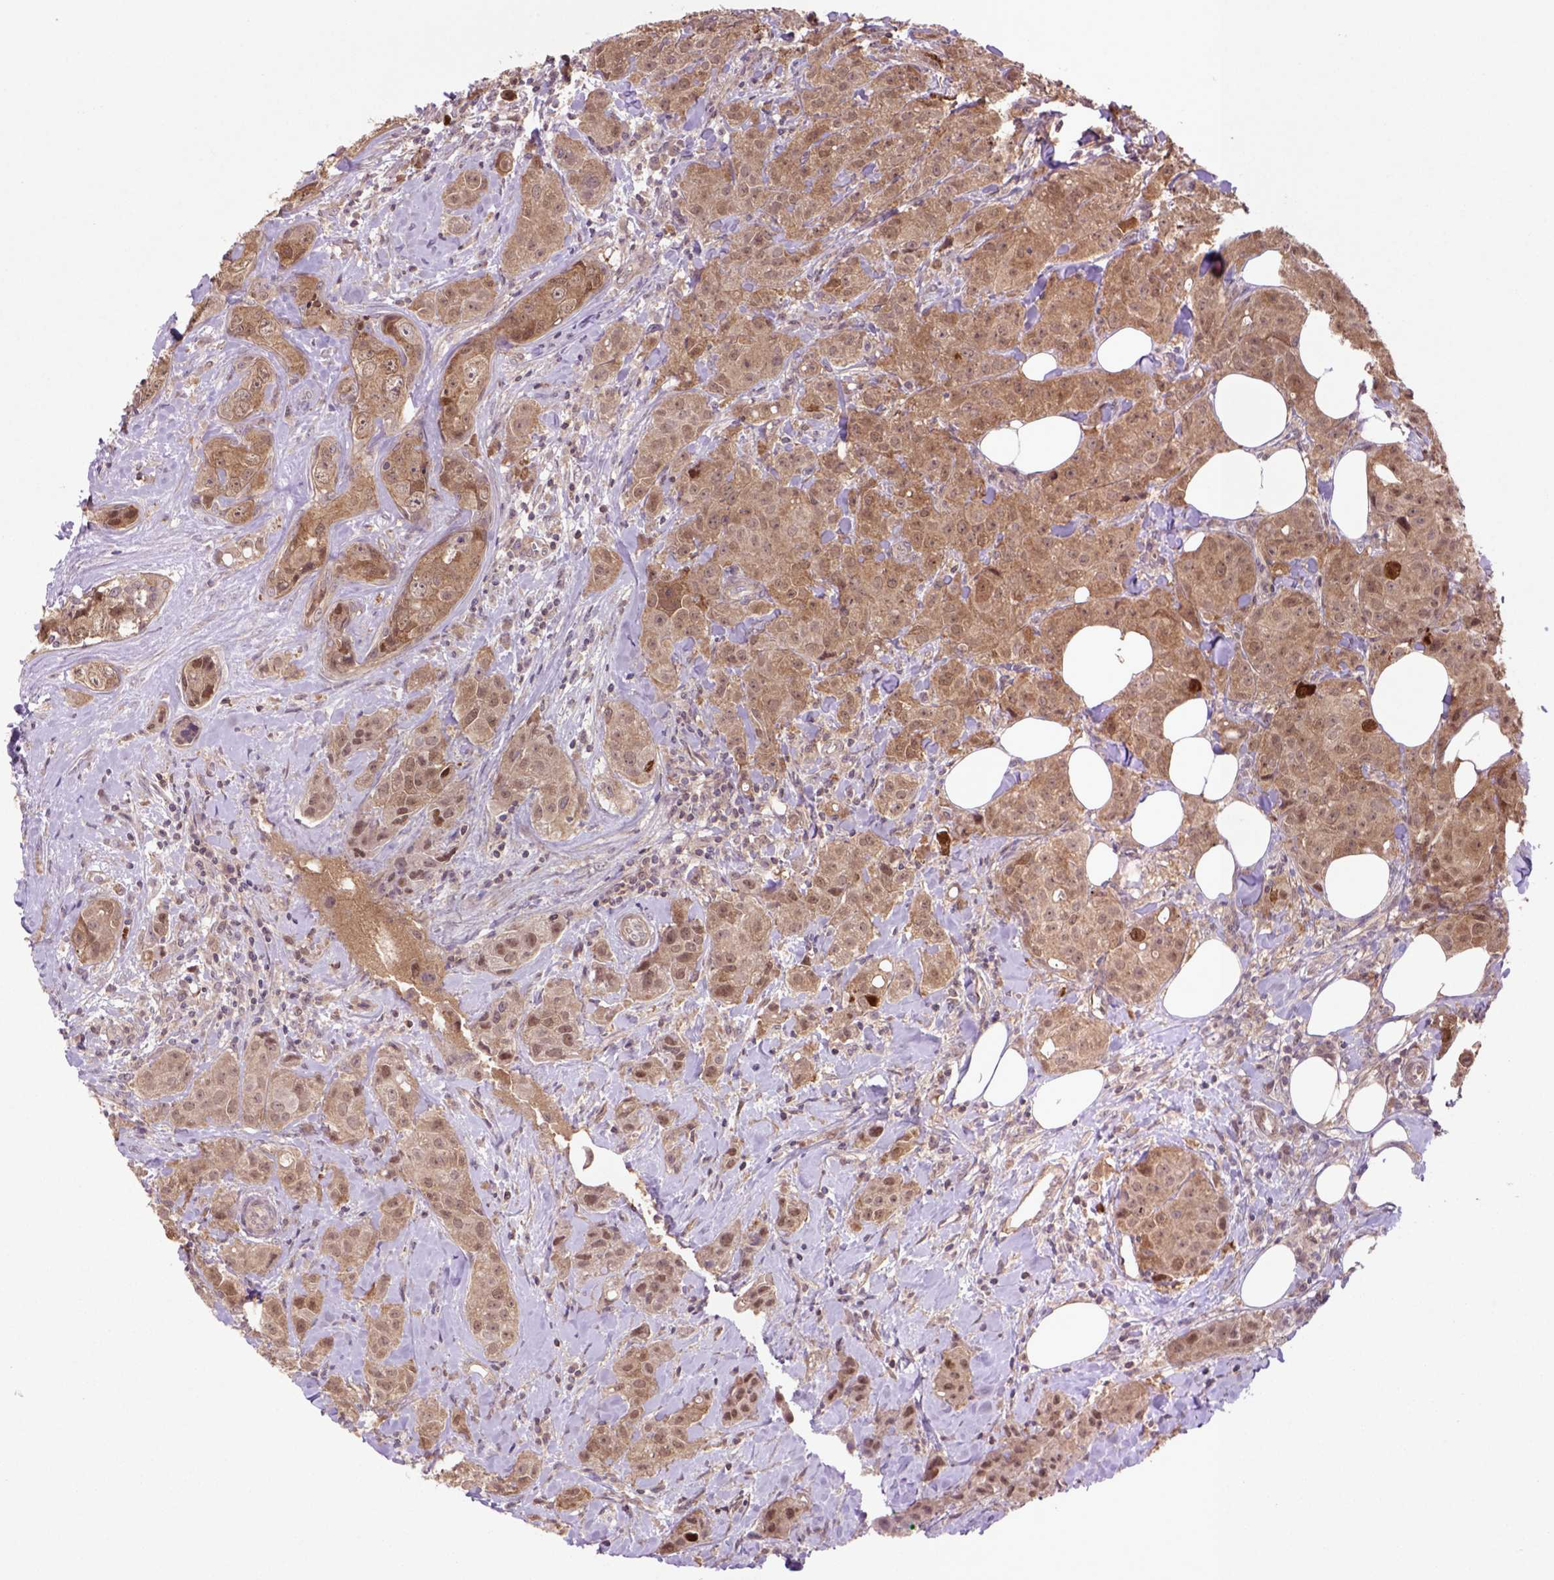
{"staining": {"intensity": "moderate", "quantity": ">75%", "location": "cytoplasmic/membranous"}, "tissue": "breast cancer", "cell_type": "Tumor cells", "image_type": "cancer", "snomed": [{"axis": "morphology", "description": "Duct carcinoma"}, {"axis": "topography", "description": "Breast"}], "caption": "The image exhibits immunohistochemical staining of invasive ductal carcinoma (breast). There is moderate cytoplasmic/membranous staining is present in approximately >75% of tumor cells.", "gene": "HSPBP1", "patient": {"sex": "female", "age": 43}}